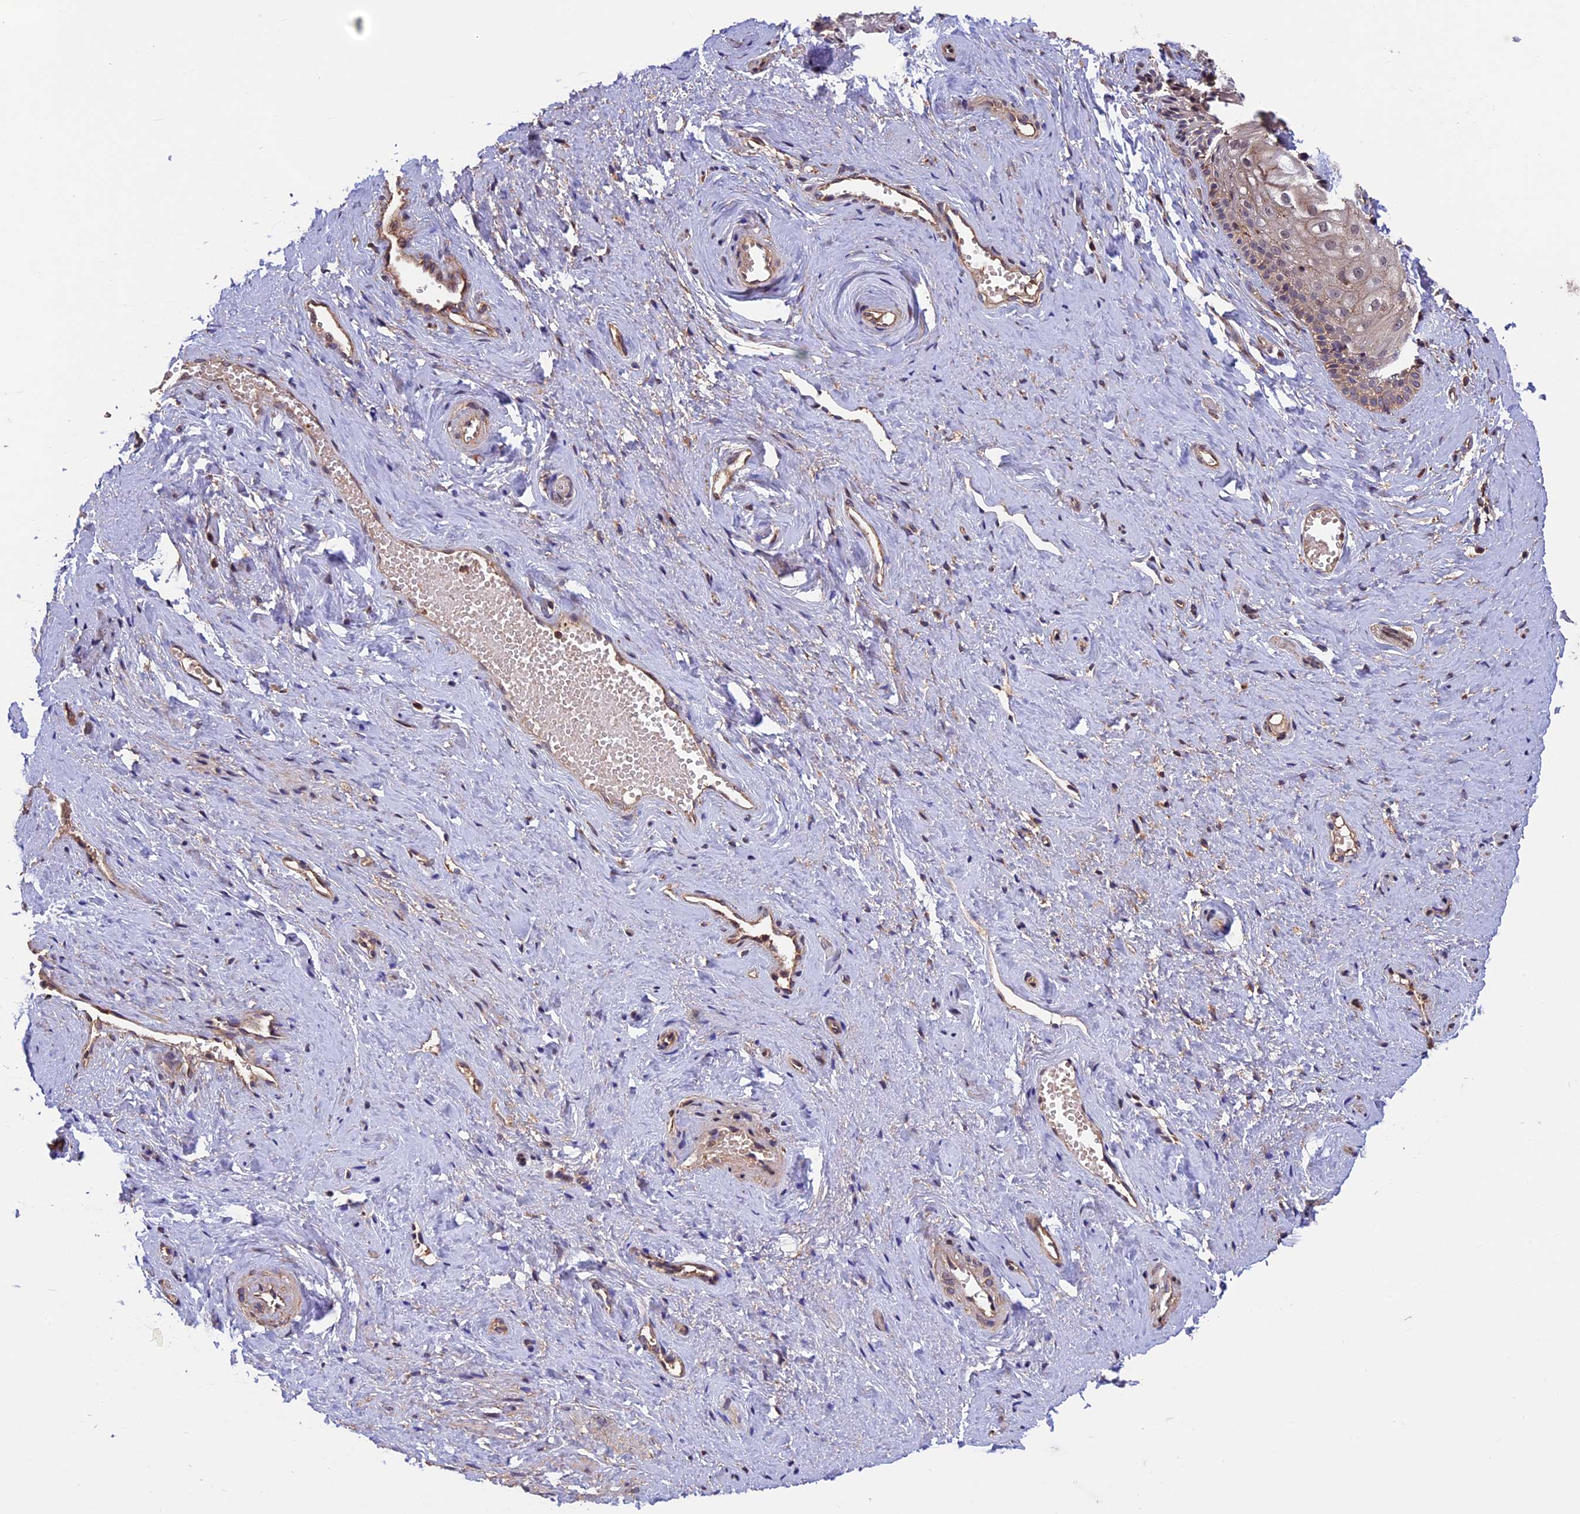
{"staining": {"intensity": "moderate", "quantity": ">75%", "location": "cytoplasmic/membranous,nuclear"}, "tissue": "vagina", "cell_type": "Squamous epithelial cells", "image_type": "normal", "snomed": [{"axis": "morphology", "description": "Normal tissue, NOS"}, {"axis": "topography", "description": "Vagina"}, {"axis": "topography", "description": "Cervix"}], "caption": "Immunohistochemistry image of benign human vagina stained for a protein (brown), which shows medium levels of moderate cytoplasmic/membranous,nuclear expression in approximately >75% of squamous epithelial cells.", "gene": "PKD2L2", "patient": {"sex": "female", "age": 40}}